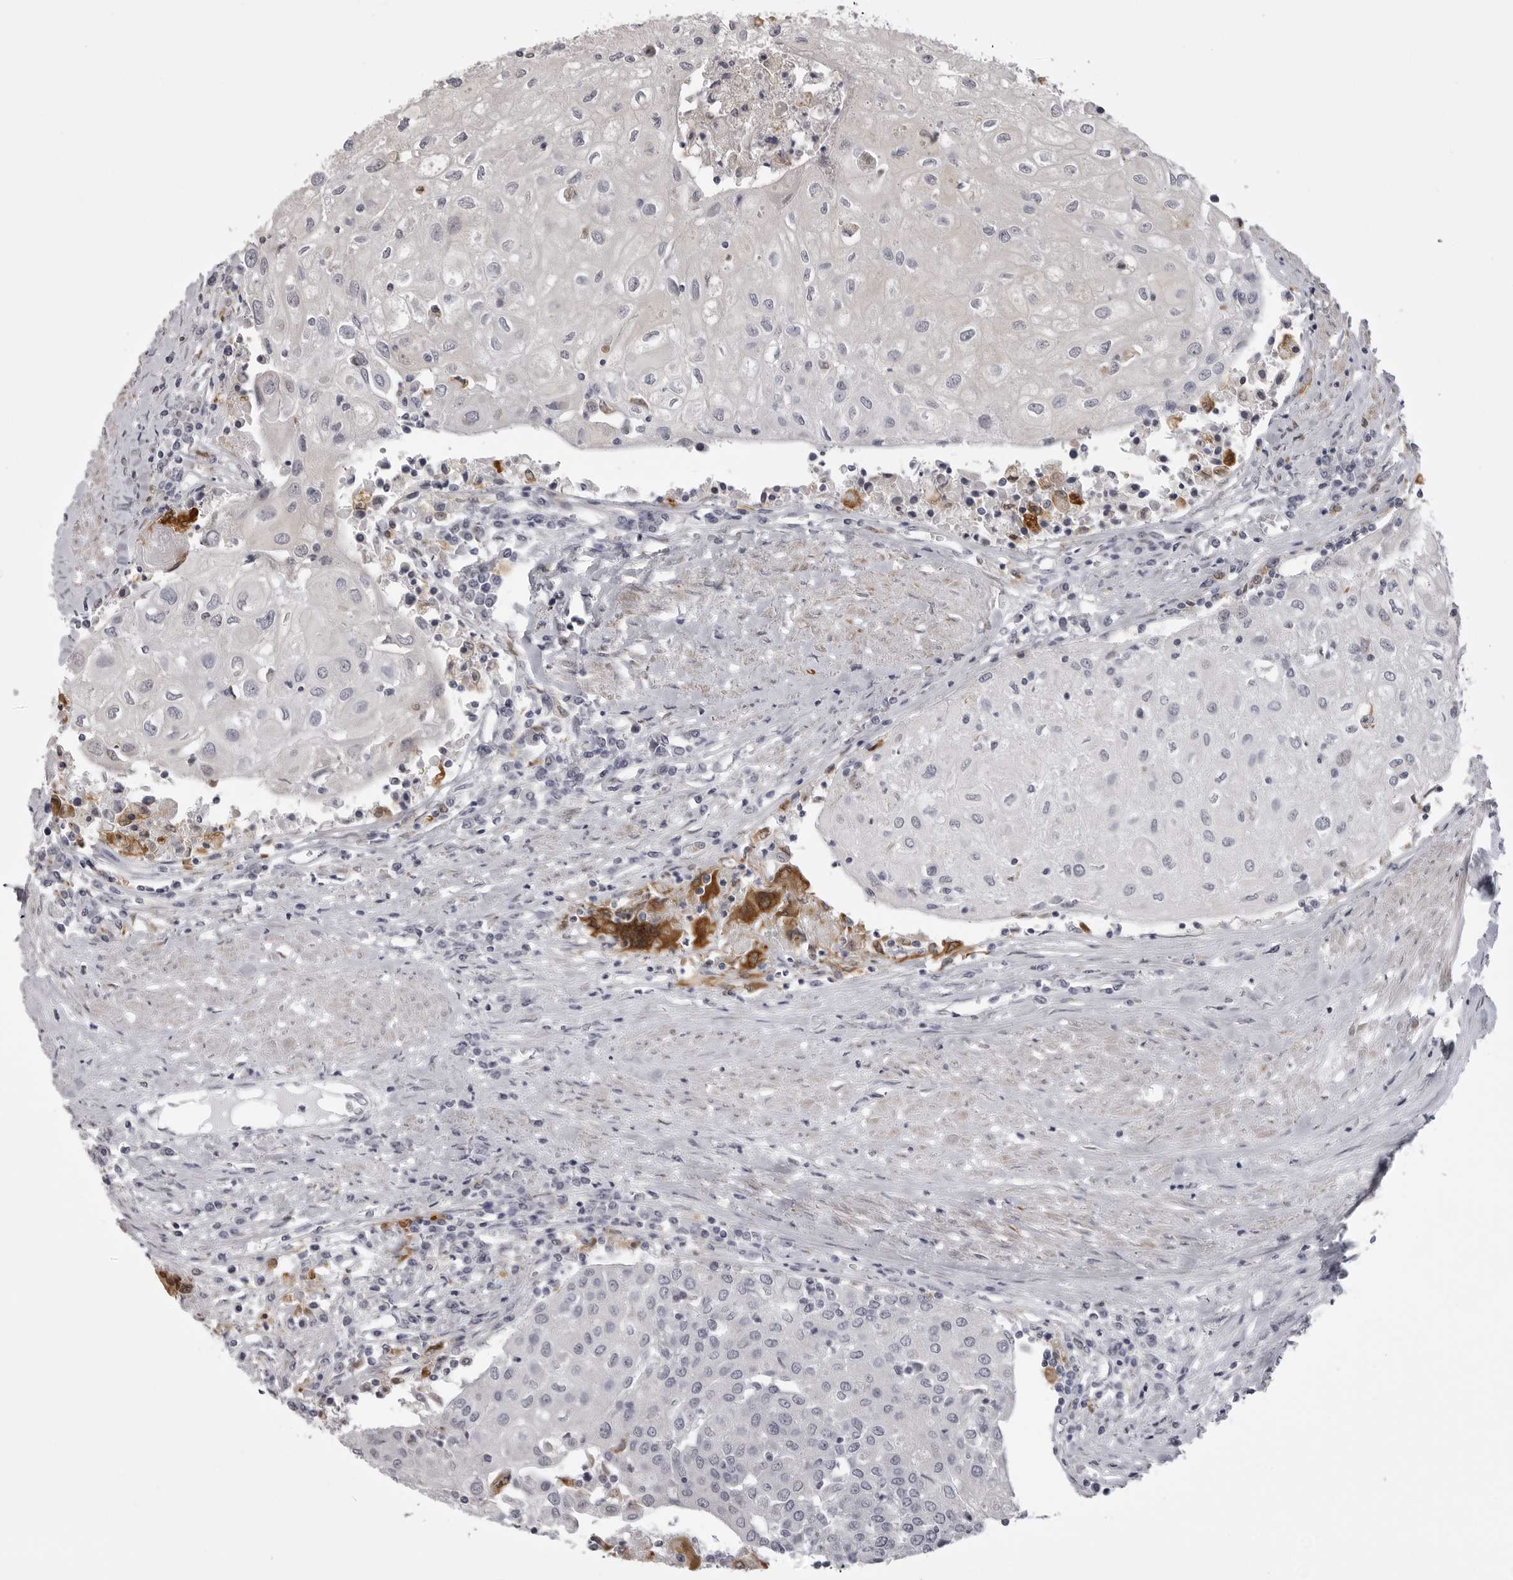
{"staining": {"intensity": "negative", "quantity": "none", "location": "none"}, "tissue": "urothelial cancer", "cell_type": "Tumor cells", "image_type": "cancer", "snomed": [{"axis": "morphology", "description": "Urothelial carcinoma, High grade"}, {"axis": "topography", "description": "Urinary bladder"}], "caption": "Protein analysis of high-grade urothelial carcinoma exhibits no significant expression in tumor cells. (DAB (3,3'-diaminobenzidine) immunohistochemistry visualized using brightfield microscopy, high magnification).", "gene": "NCEH1", "patient": {"sex": "female", "age": 85}}